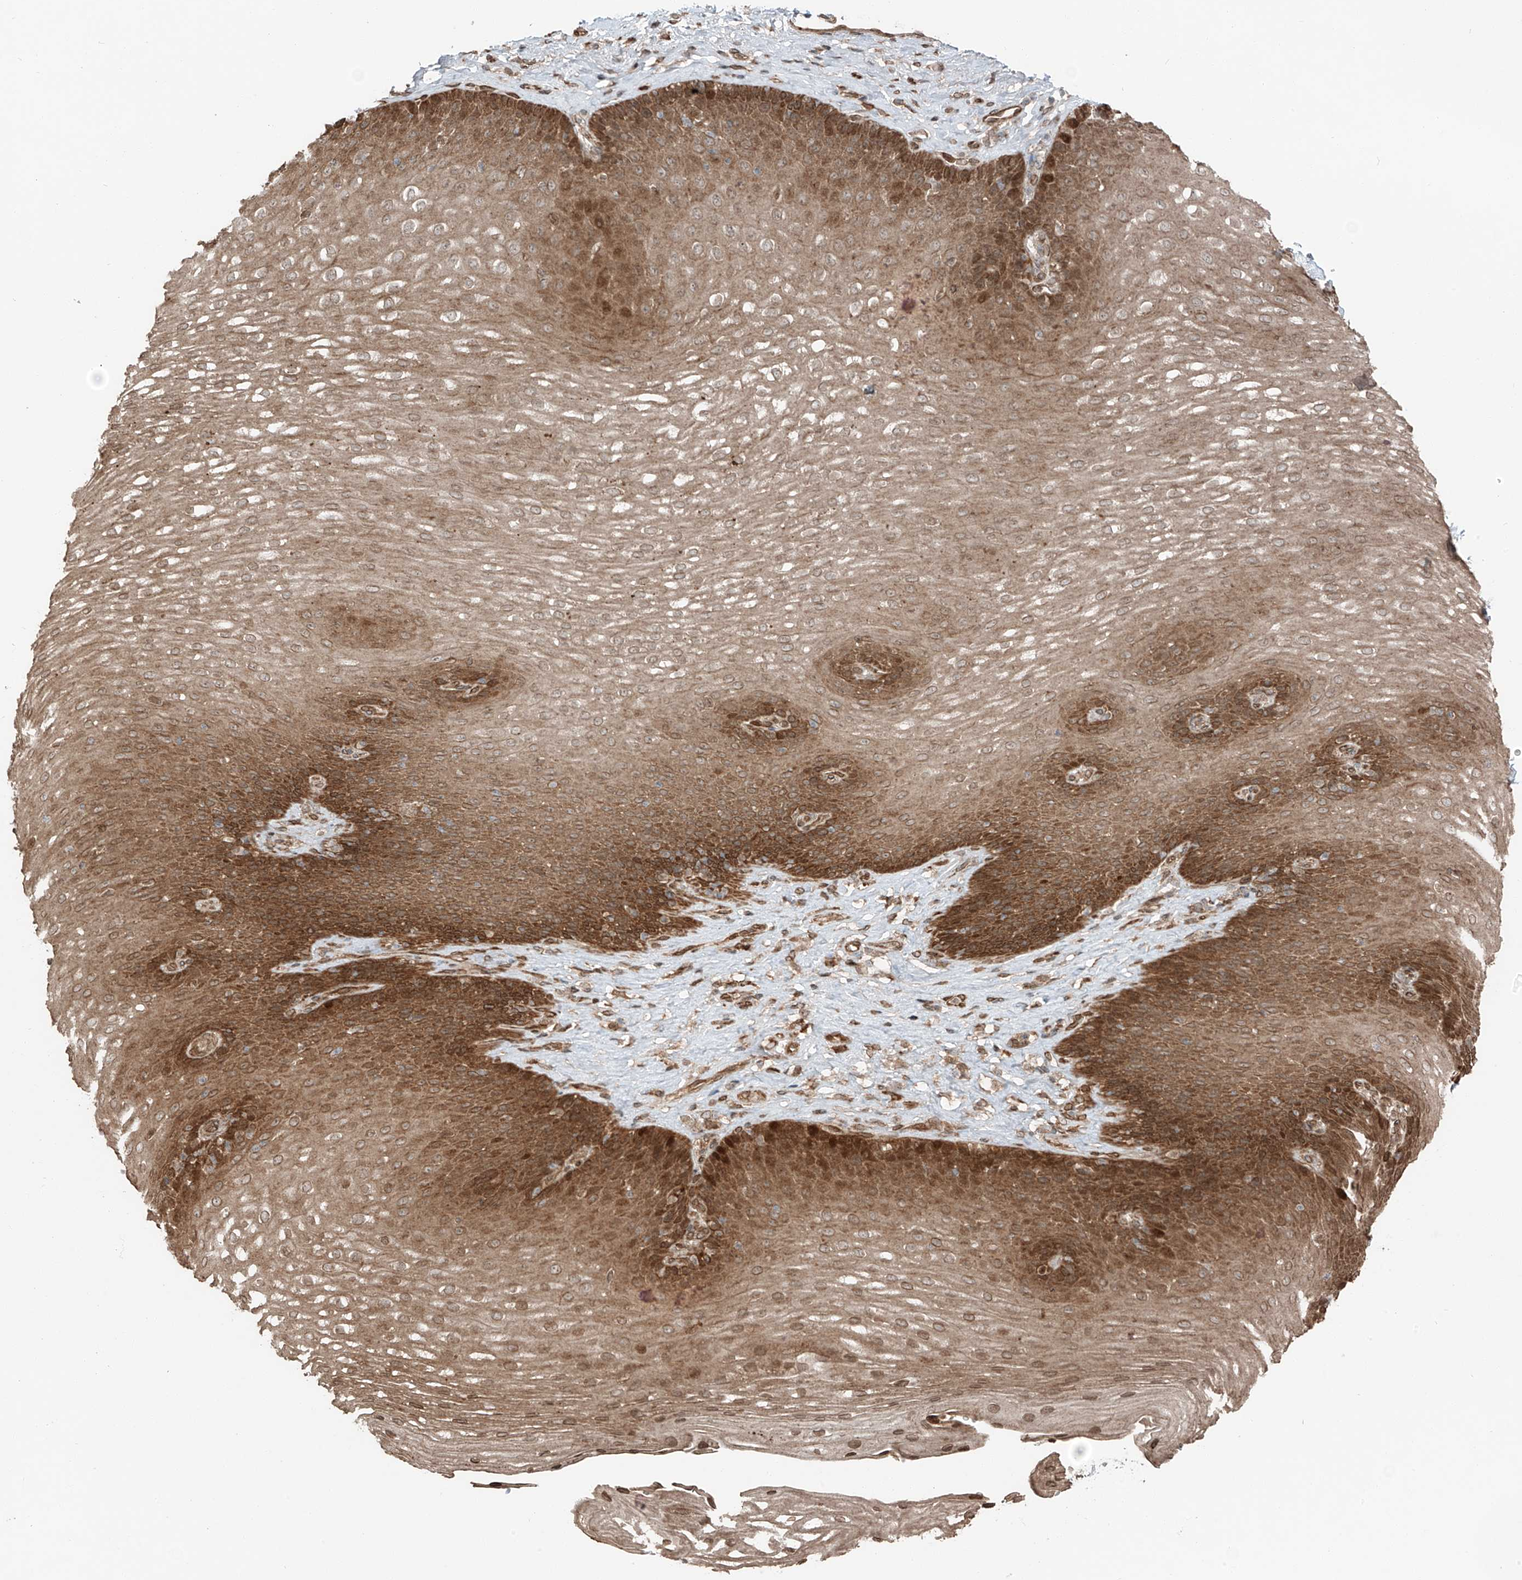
{"staining": {"intensity": "moderate", "quantity": ">75%", "location": "cytoplasmic/membranous"}, "tissue": "esophagus", "cell_type": "Squamous epithelial cells", "image_type": "normal", "snomed": [{"axis": "morphology", "description": "Normal tissue, NOS"}, {"axis": "topography", "description": "Esophagus"}], "caption": "Protein expression analysis of benign human esophagus reveals moderate cytoplasmic/membranous expression in about >75% of squamous epithelial cells.", "gene": "CEP162", "patient": {"sex": "female", "age": 66}}